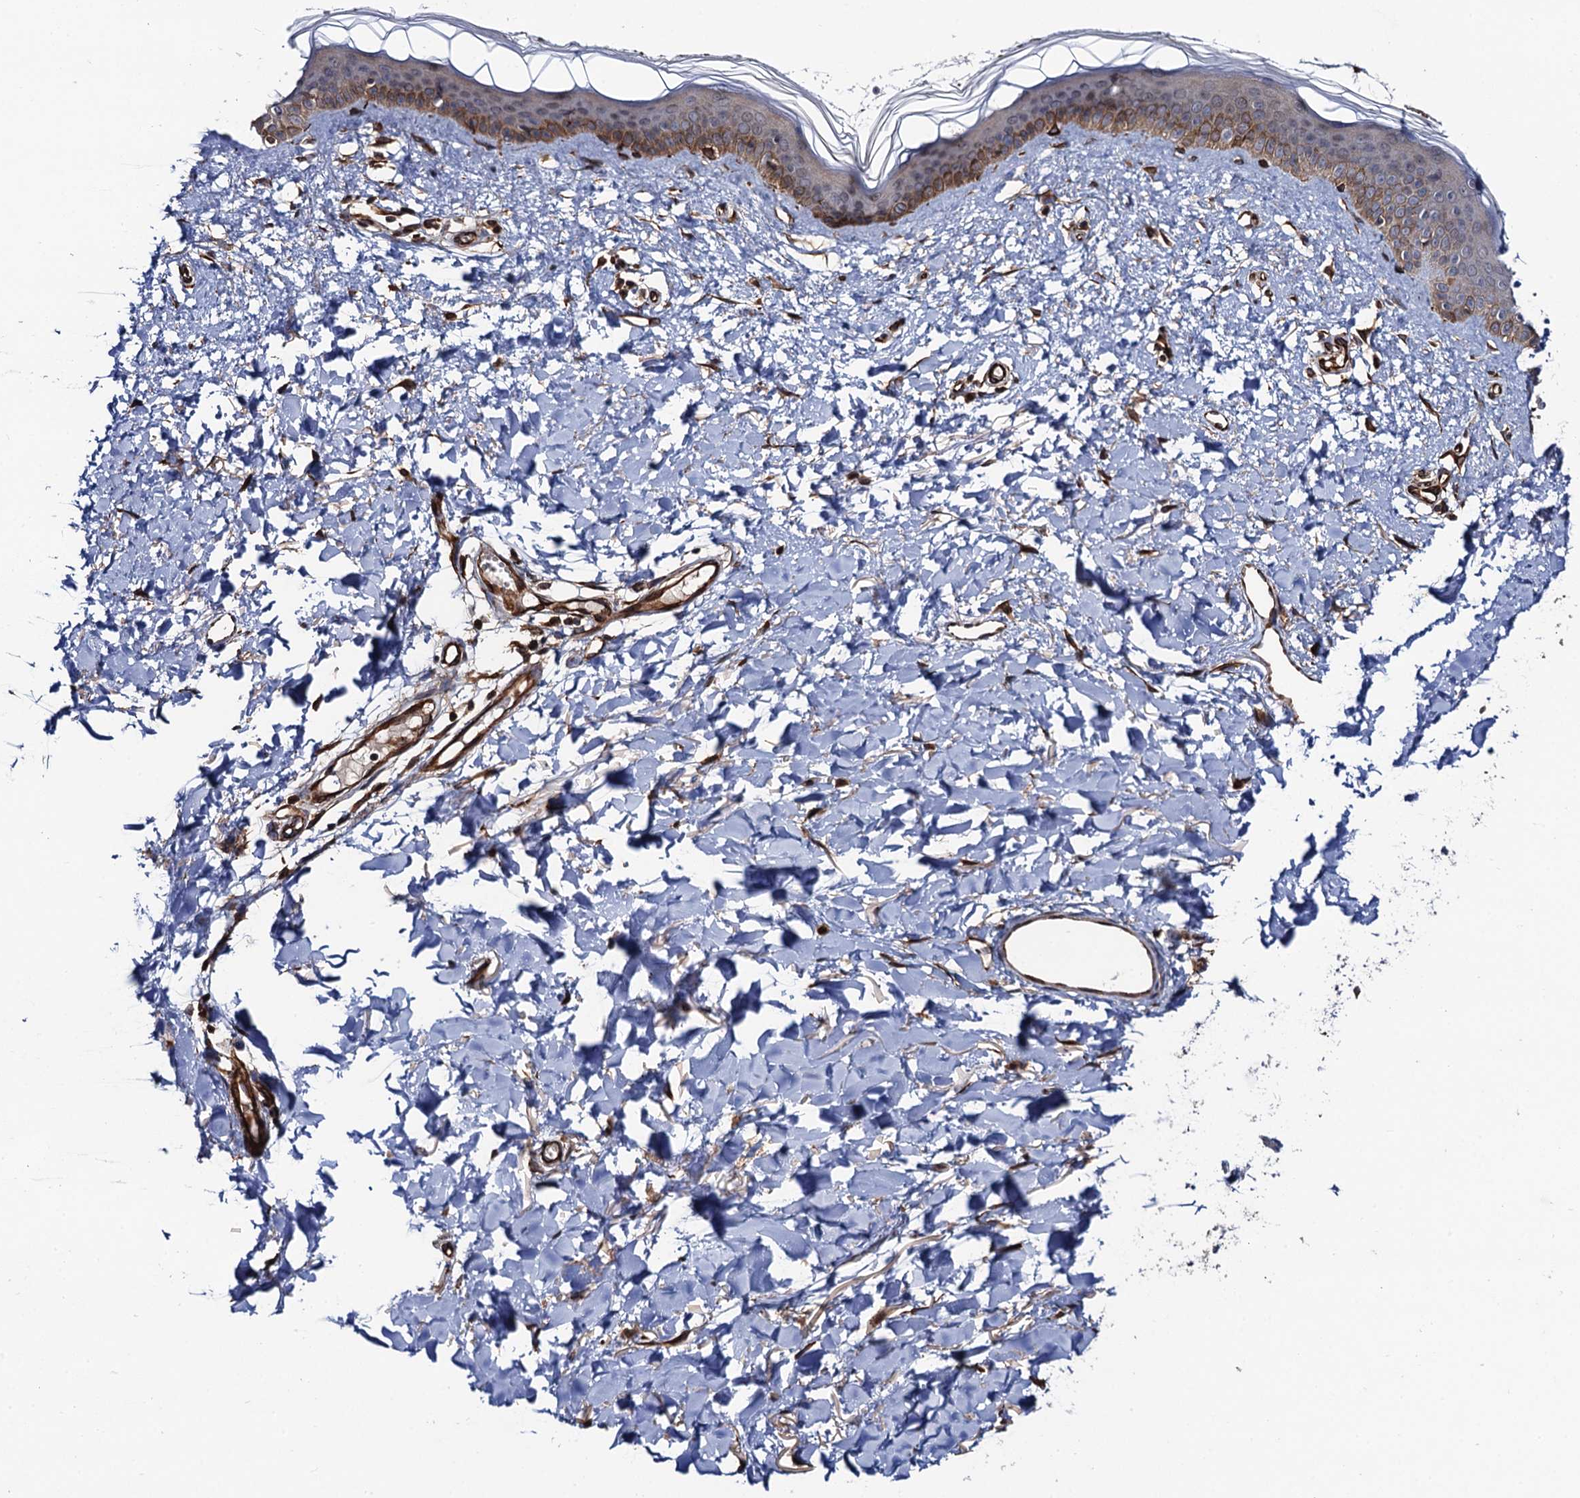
{"staining": {"intensity": "strong", "quantity": ">75%", "location": "cytoplasmic/membranous"}, "tissue": "skin", "cell_type": "Fibroblasts", "image_type": "normal", "snomed": [{"axis": "morphology", "description": "Normal tissue, NOS"}, {"axis": "topography", "description": "Skin"}], "caption": "IHC staining of unremarkable skin, which exhibits high levels of strong cytoplasmic/membranous expression in about >75% of fibroblasts indicating strong cytoplasmic/membranous protein positivity. The staining was performed using DAB (brown) for protein detection and nuclei were counterstained in hematoxylin (blue).", "gene": "FSIP1", "patient": {"sex": "female", "age": 58}}